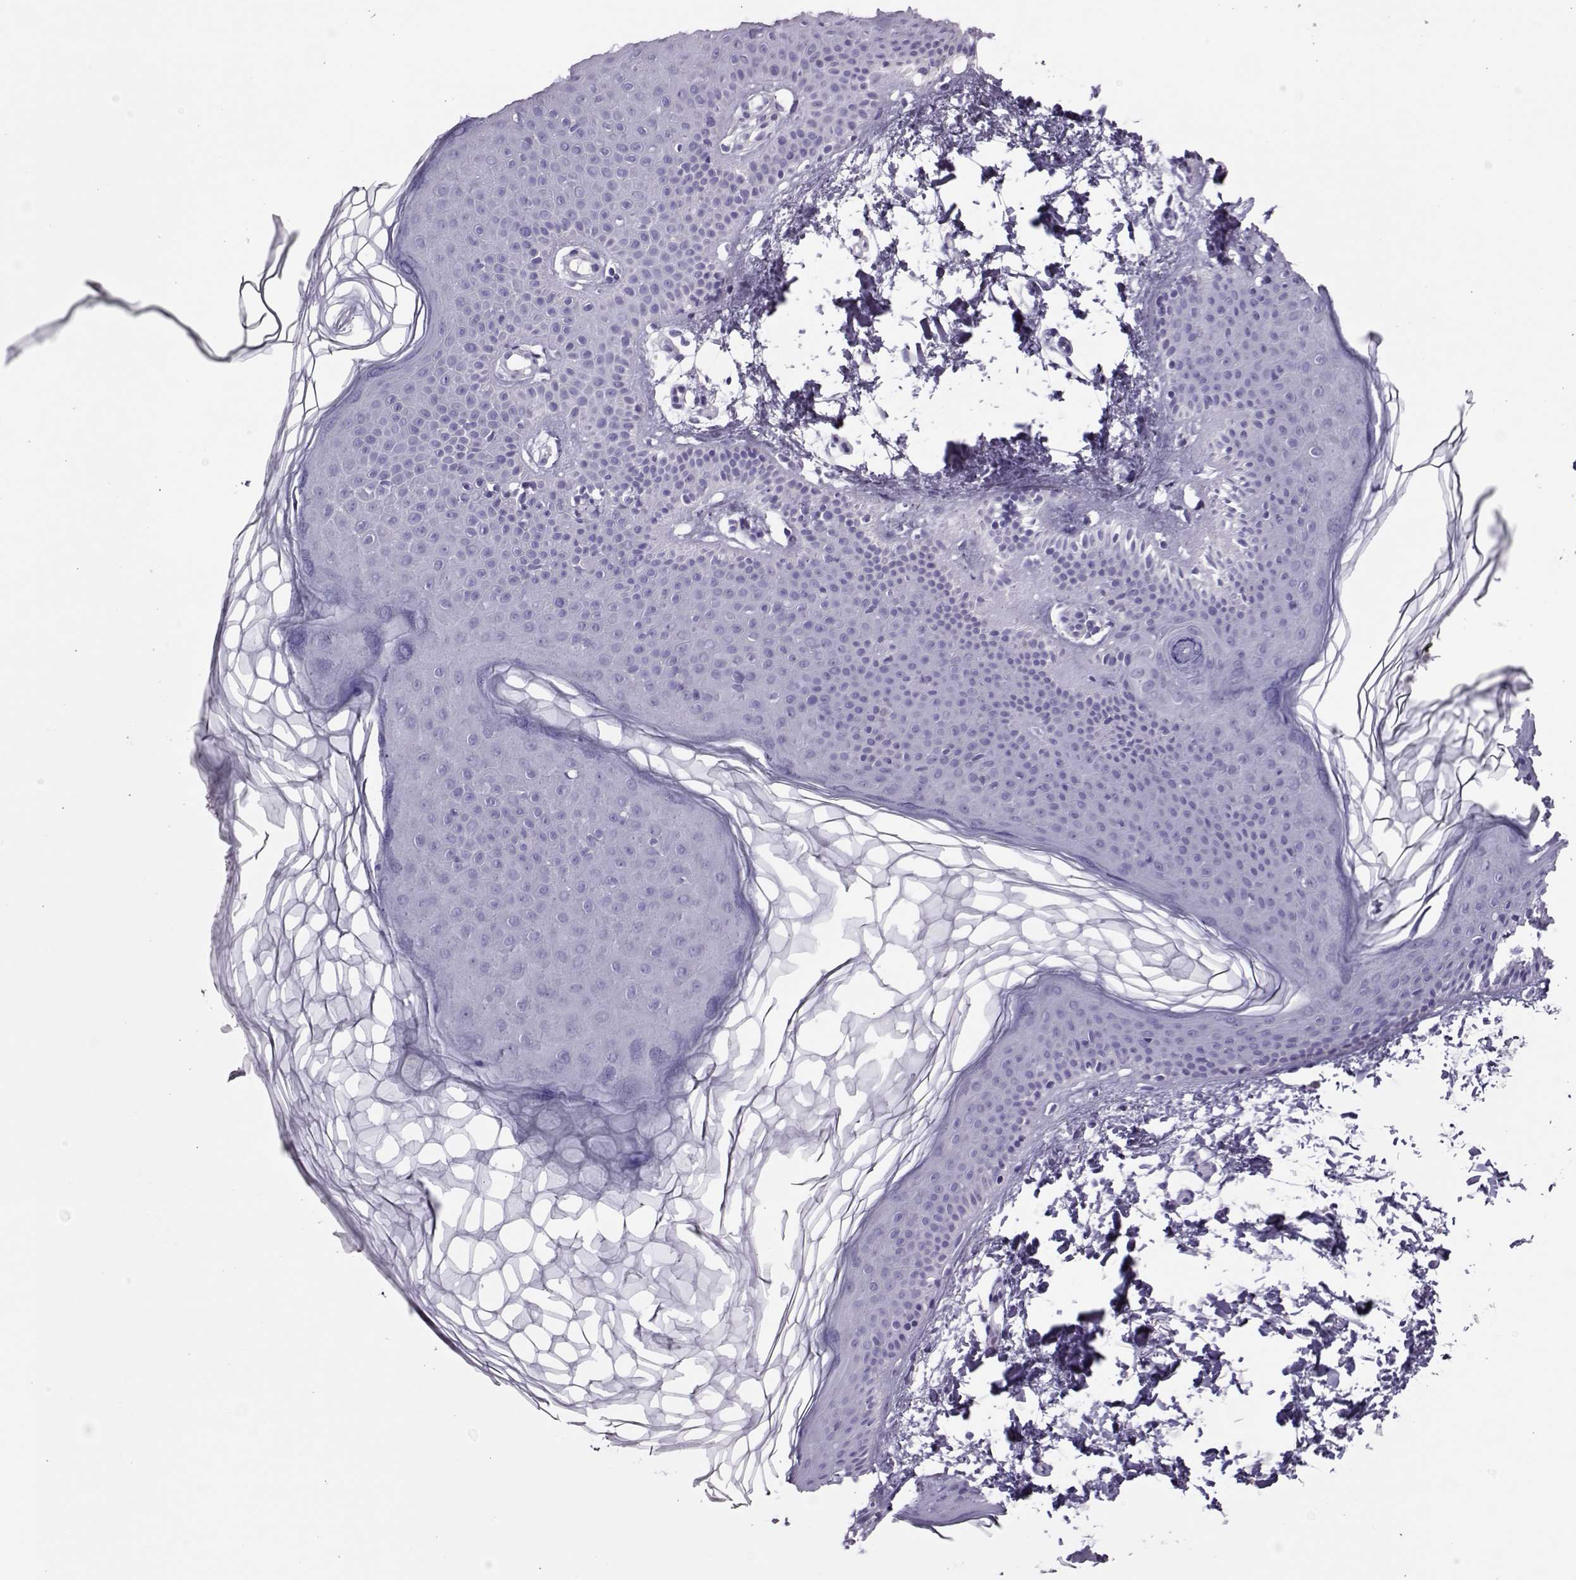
{"staining": {"intensity": "negative", "quantity": "none", "location": "none"}, "tissue": "skin", "cell_type": "Fibroblasts", "image_type": "normal", "snomed": [{"axis": "morphology", "description": "Normal tissue, NOS"}, {"axis": "topography", "description": "Skin"}], "caption": "An image of skin stained for a protein shows no brown staining in fibroblasts.", "gene": "LINGO1", "patient": {"sex": "female", "age": 62}}